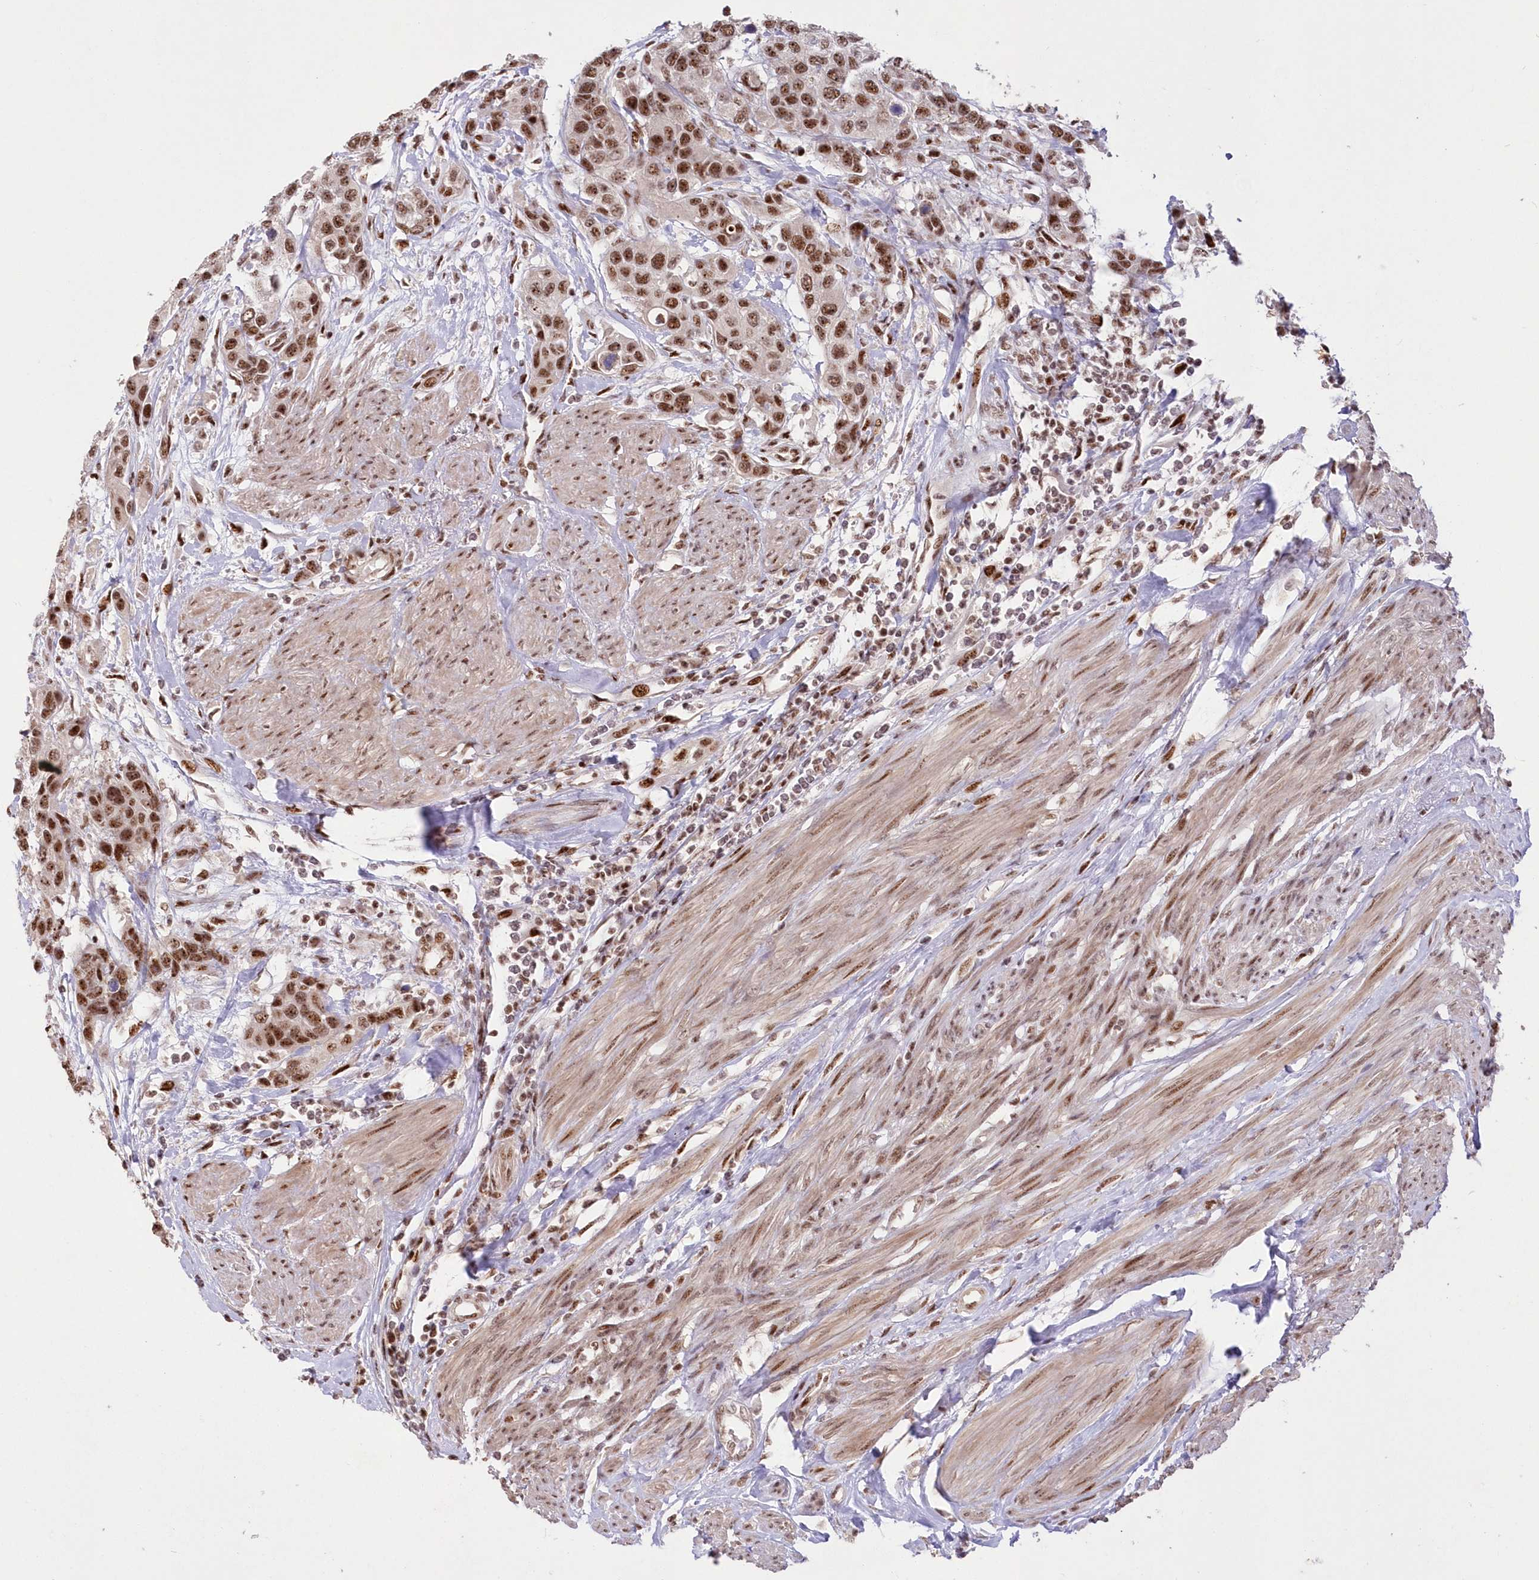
{"staining": {"intensity": "moderate", "quantity": ">75%", "location": "nuclear"}, "tissue": "urothelial cancer", "cell_type": "Tumor cells", "image_type": "cancer", "snomed": [{"axis": "morphology", "description": "Normal tissue, NOS"}, {"axis": "morphology", "description": "Urothelial carcinoma, High grade"}, {"axis": "topography", "description": "Vascular tissue"}, {"axis": "topography", "description": "Urinary bladder"}], "caption": "Urothelial cancer stained for a protein reveals moderate nuclear positivity in tumor cells.", "gene": "WBP1L", "patient": {"sex": "female", "age": 56}}